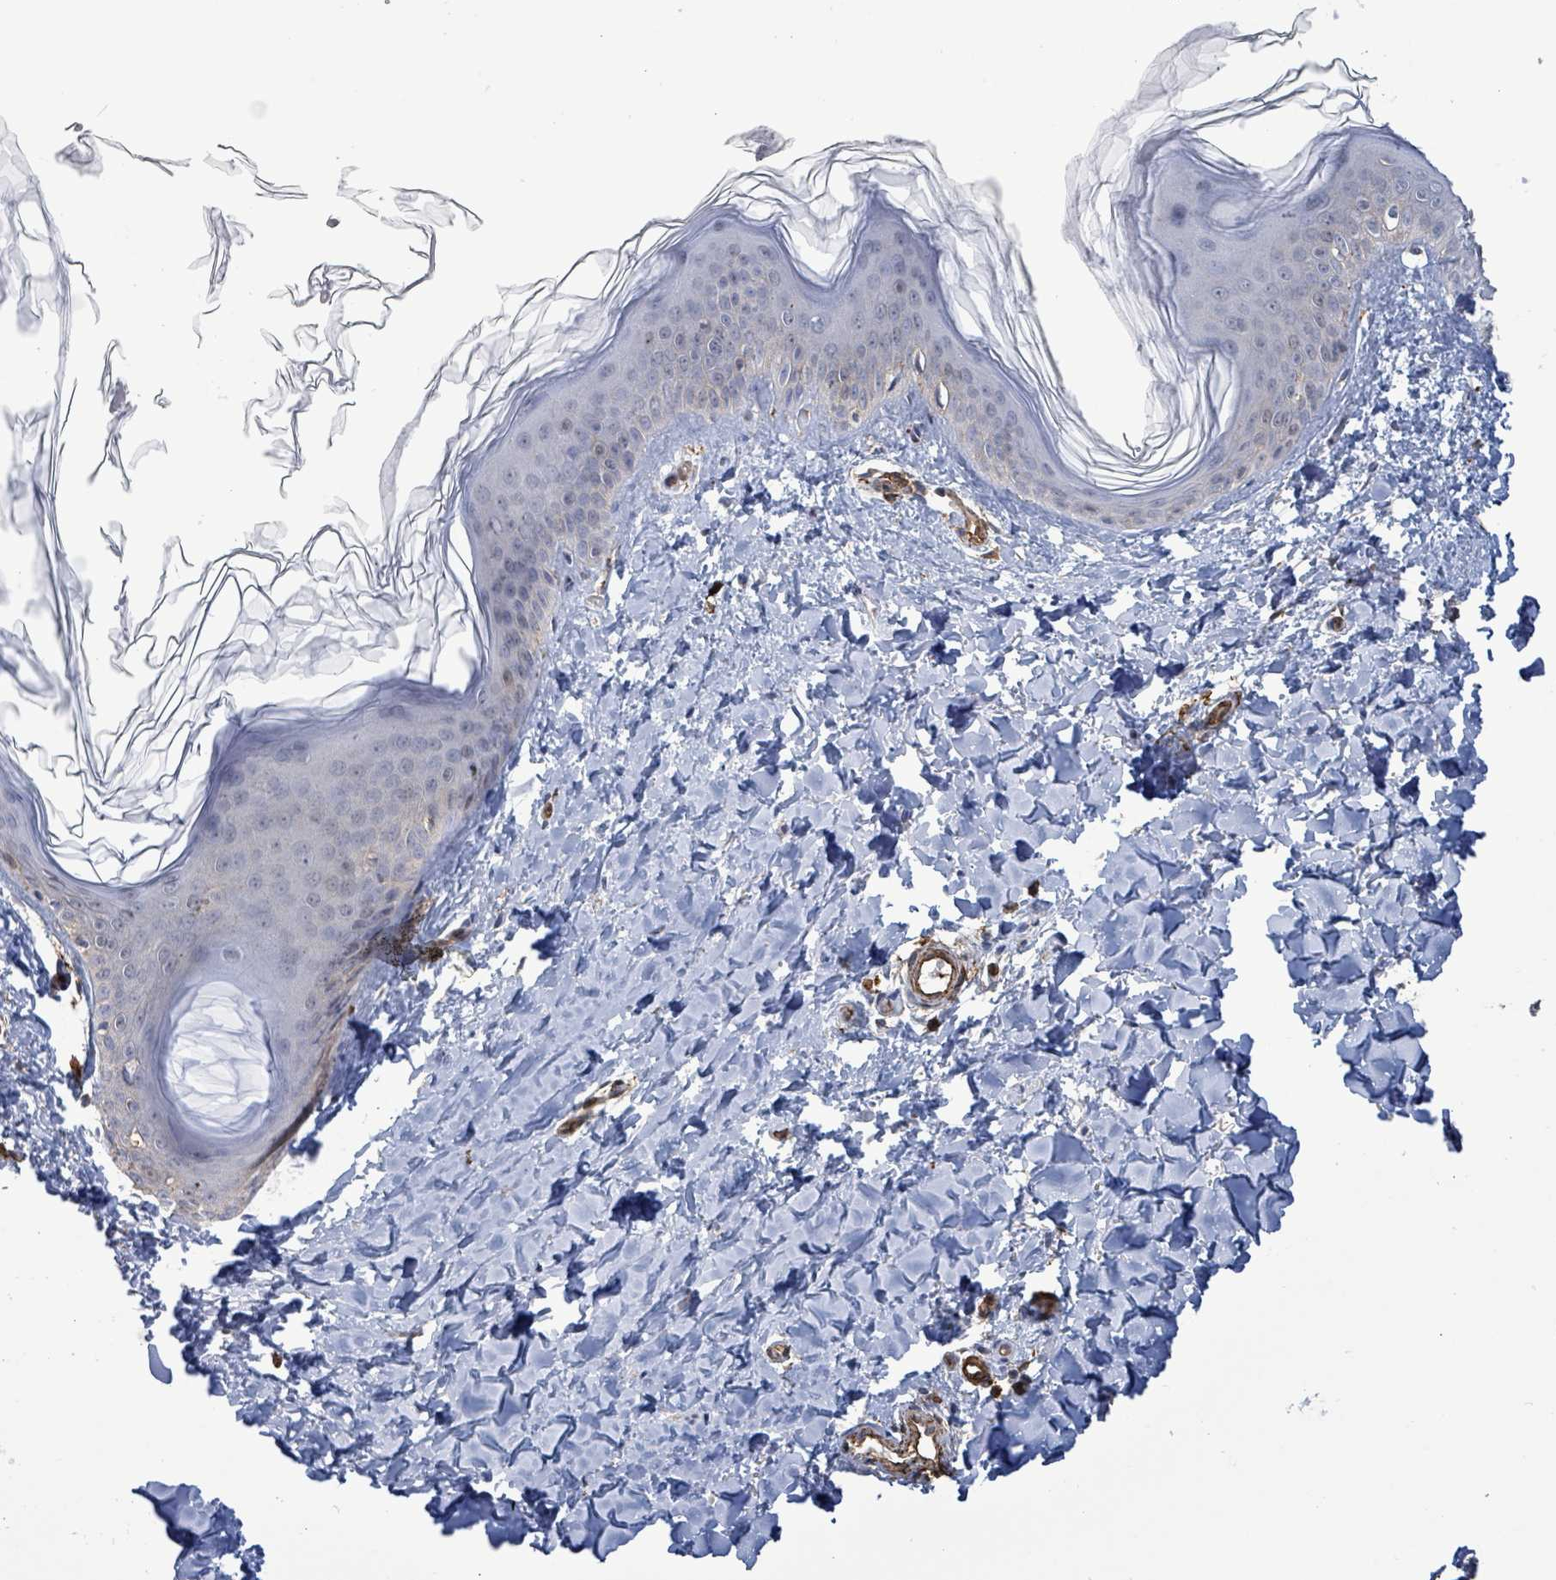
{"staining": {"intensity": "negative", "quantity": "none", "location": "none"}, "tissue": "skin", "cell_type": "Fibroblasts", "image_type": "normal", "snomed": [{"axis": "morphology", "description": "Normal tissue, NOS"}, {"axis": "topography", "description": "Skin"}], "caption": "Protein analysis of normal skin displays no significant staining in fibroblasts. Nuclei are stained in blue.", "gene": "PRKRIP1", "patient": {"sex": "female", "age": 41}}